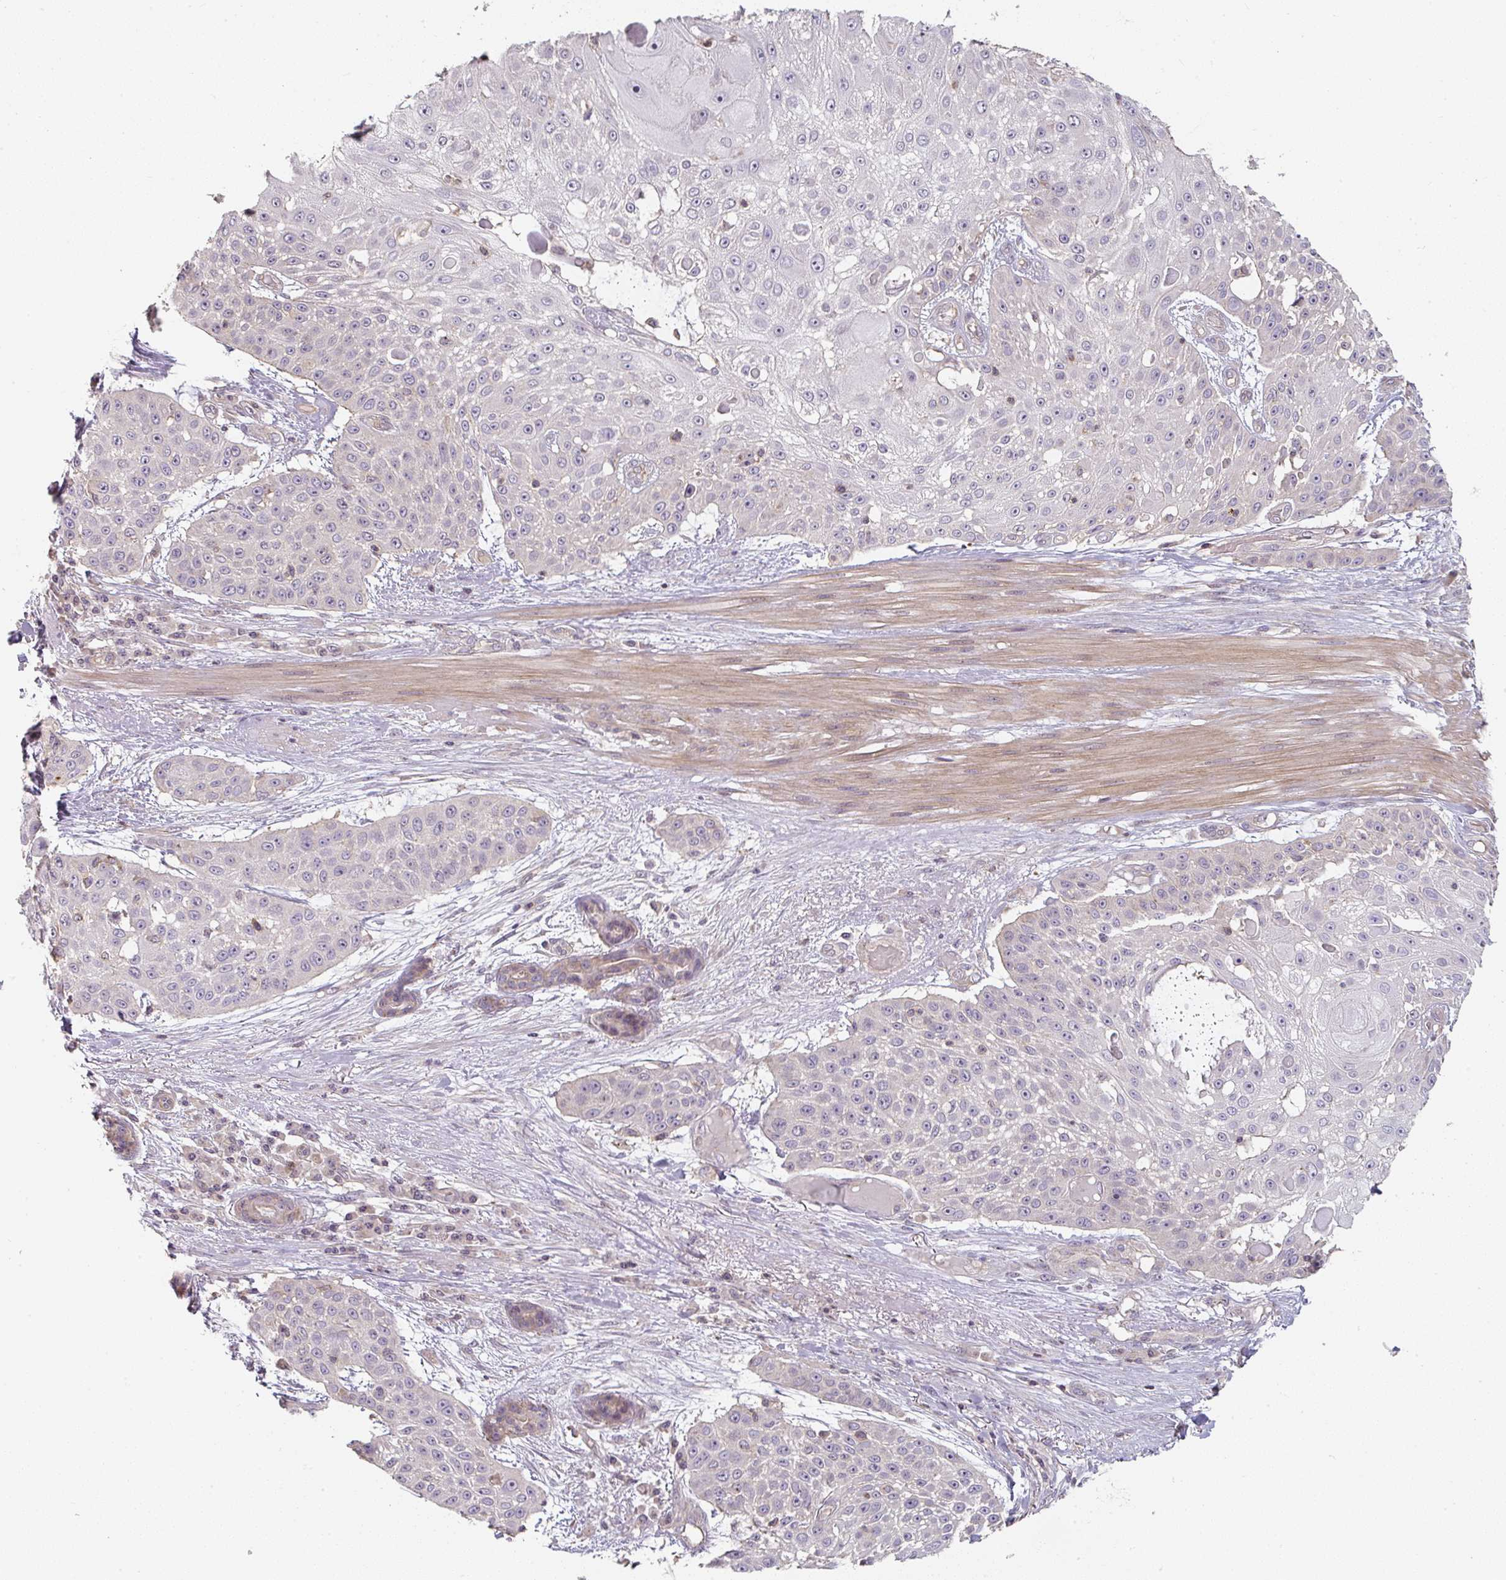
{"staining": {"intensity": "weak", "quantity": "<25%", "location": "cytoplasmic/membranous"}, "tissue": "skin cancer", "cell_type": "Tumor cells", "image_type": "cancer", "snomed": [{"axis": "morphology", "description": "Squamous cell carcinoma, NOS"}, {"axis": "topography", "description": "Skin"}], "caption": "IHC photomicrograph of human skin cancer (squamous cell carcinoma) stained for a protein (brown), which demonstrates no expression in tumor cells.", "gene": "RANGRF", "patient": {"sex": "female", "age": 86}}